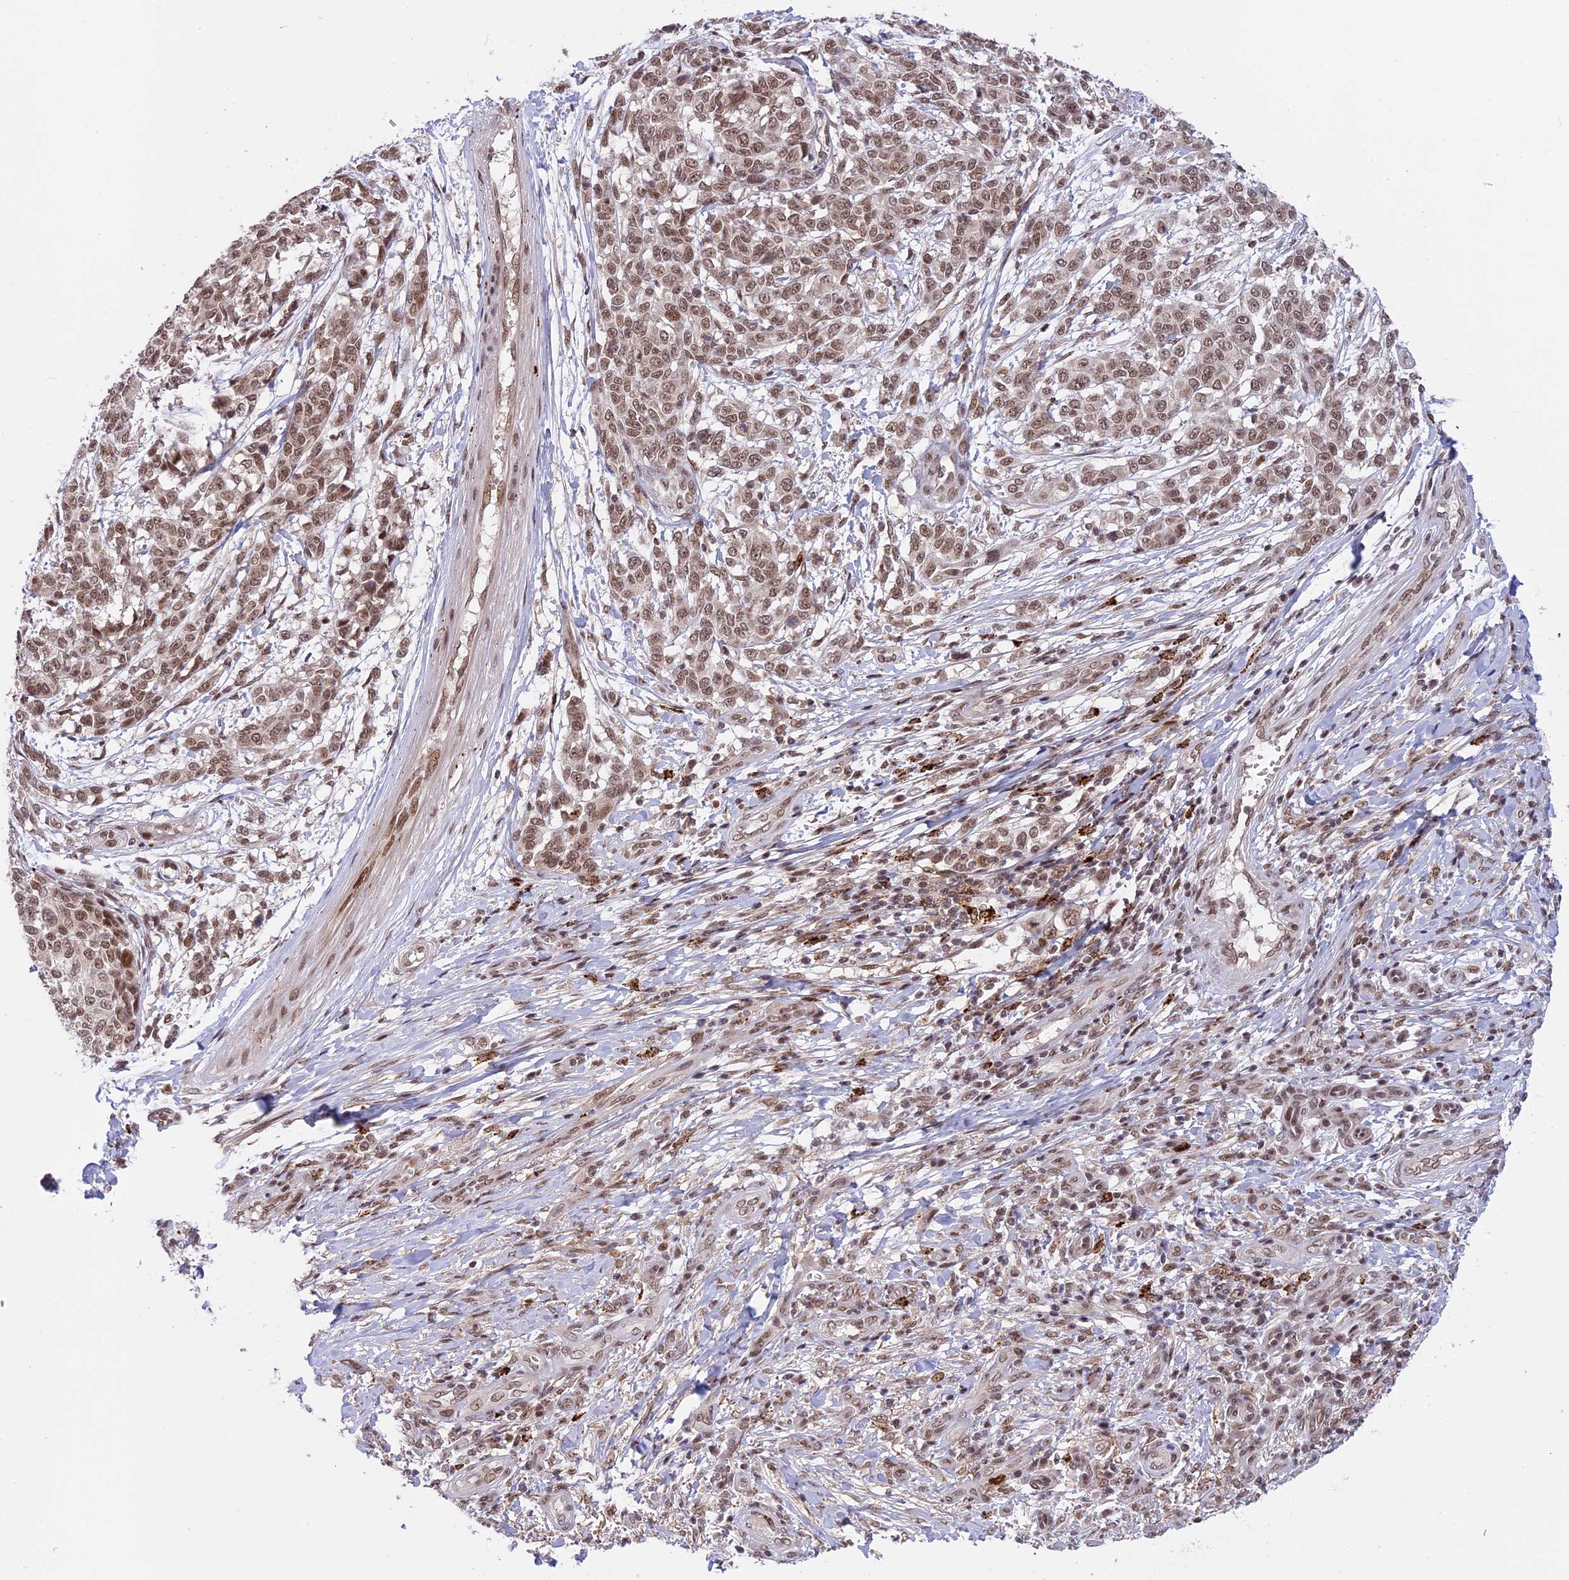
{"staining": {"intensity": "moderate", "quantity": ">75%", "location": "nuclear"}, "tissue": "melanoma", "cell_type": "Tumor cells", "image_type": "cancer", "snomed": [{"axis": "morphology", "description": "Malignant melanoma, NOS"}, {"axis": "topography", "description": "Skin"}], "caption": "Human melanoma stained with a brown dye displays moderate nuclear positive expression in about >75% of tumor cells.", "gene": "POLR2C", "patient": {"sex": "male", "age": 49}}